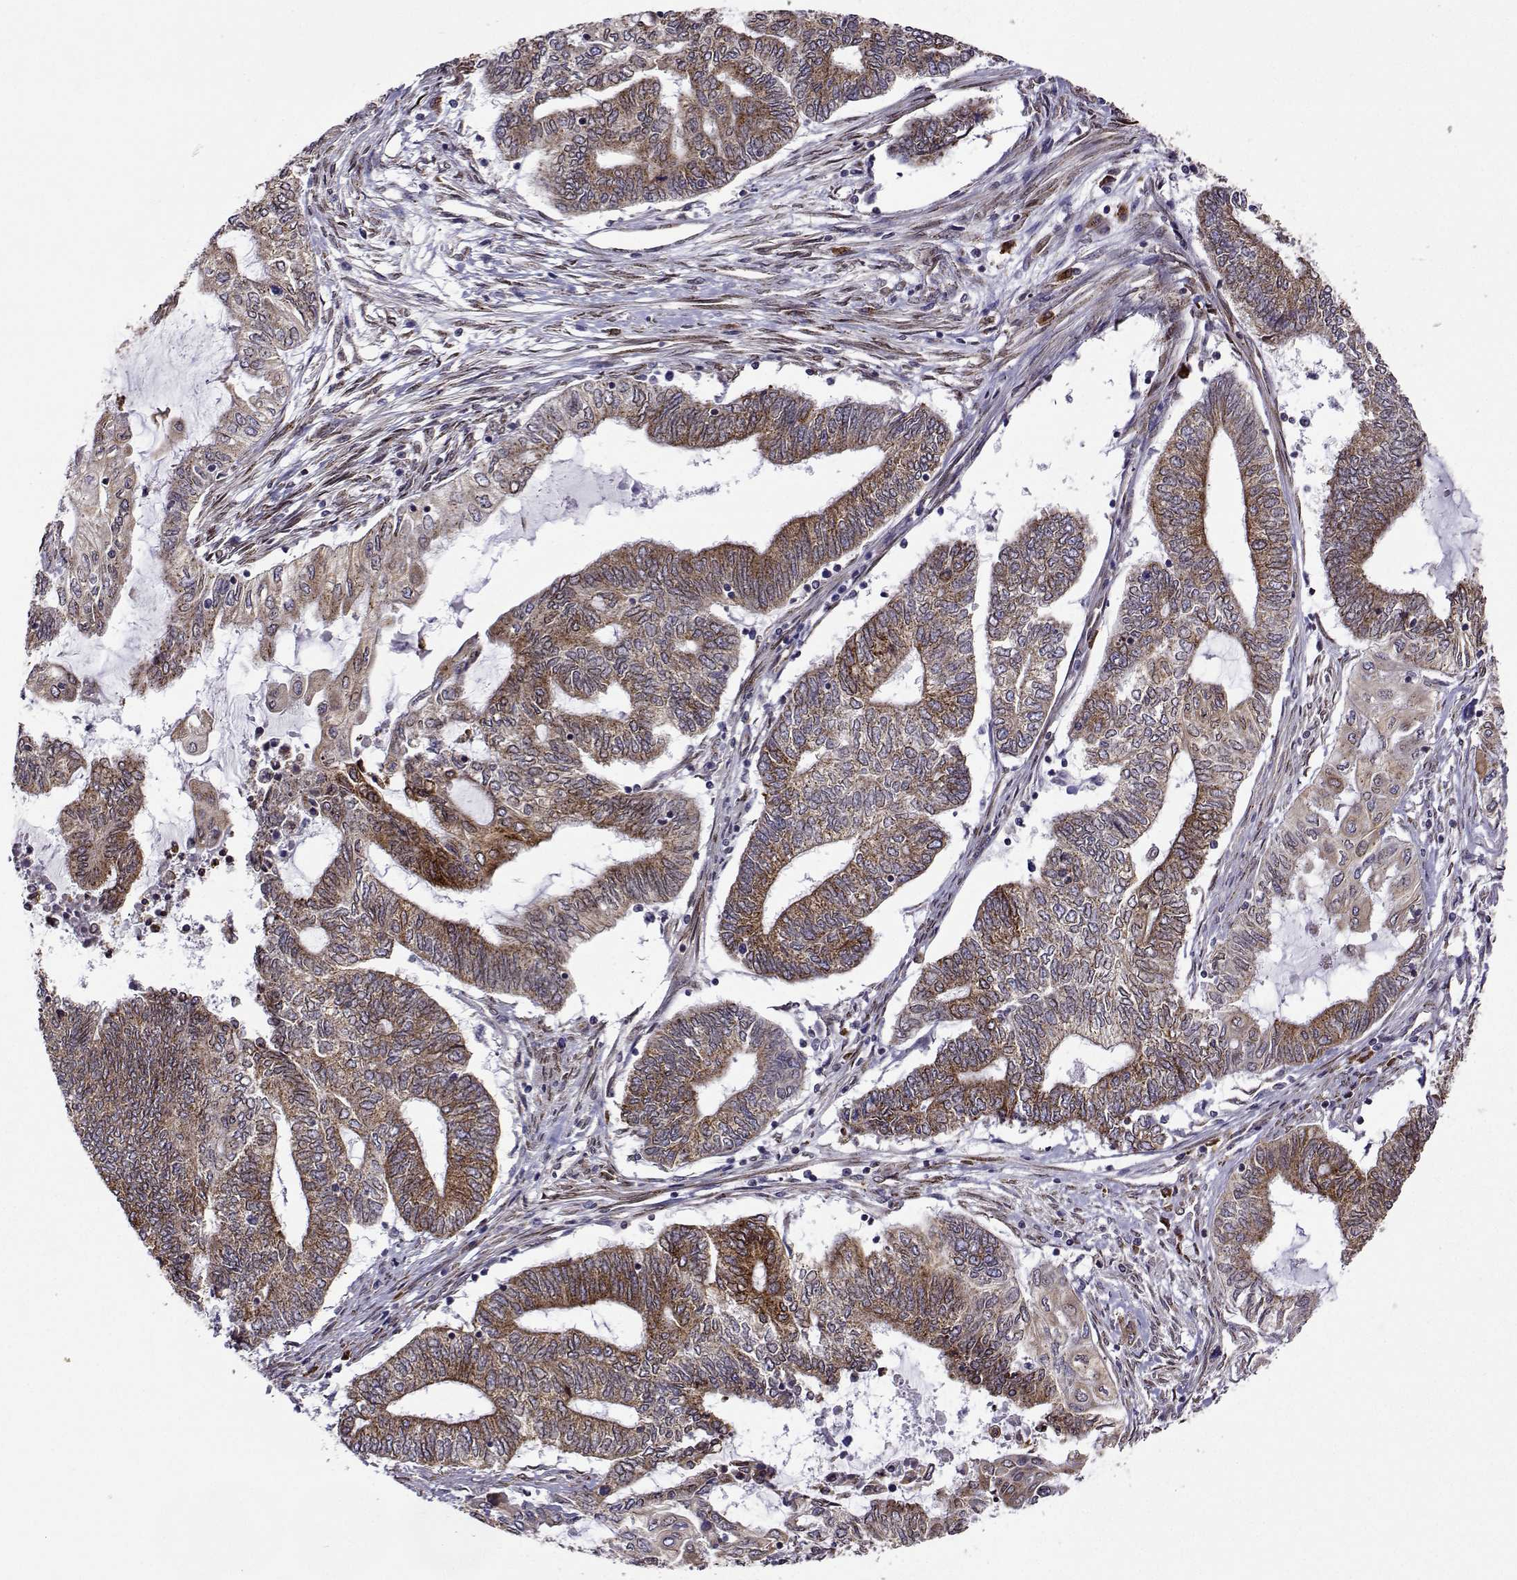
{"staining": {"intensity": "moderate", "quantity": "25%-75%", "location": "cytoplasmic/membranous"}, "tissue": "endometrial cancer", "cell_type": "Tumor cells", "image_type": "cancer", "snomed": [{"axis": "morphology", "description": "Adenocarcinoma, NOS"}, {"axis": "topography", "description": "Uterus"}, {"axis": "topography", "description": "Endometrium"}], "caption": "Moderate cytoplasmic/membranous staining is appreciated in about 25%-75% of tumor cells in endometrial cancer (adenocarcinoma). Nuclei are stained in blue.", "gene": "PGRMC2", "patient": {"sex": "female", "age": 70}}